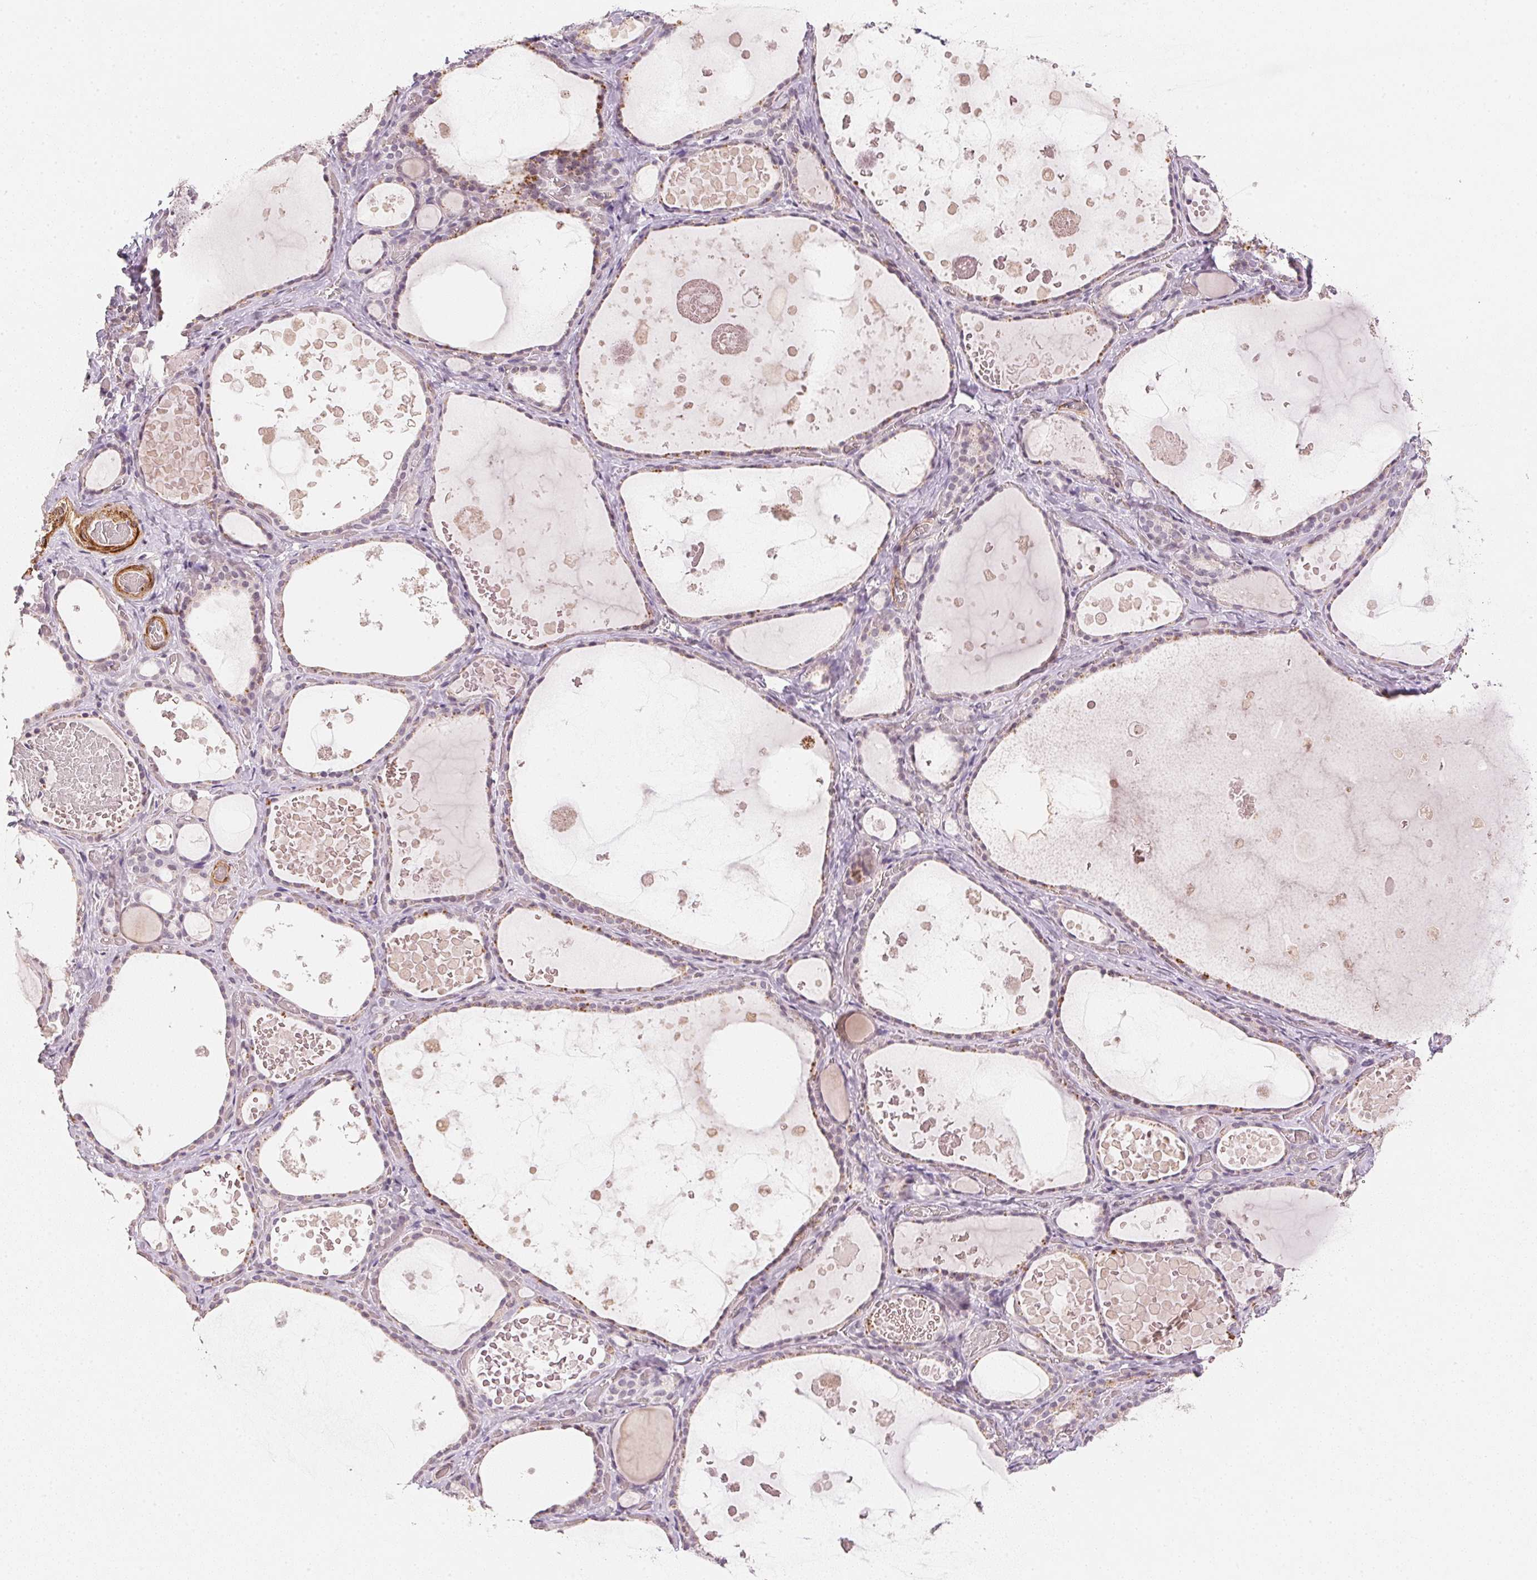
{"staining": {"intensity": "weak", "quantity": "25%-75%", "location": "cytoplasmic/membranous"}, "tissue": "thyroid gland", "cell_type": "Glandular cells", "image_type": "normal", "snomed": [{"axis": "morphology", "description": "Normal tissue, NOS"}, {"axis": "topography", "description": "Thyroid gland"}], "caption": "Immunohistochemical staining of normal thyroid gland exhibits low levels of weak cytoplasmic/membranous expression in about 25%-75% of glandular cells. Using DAB (3,3'-diaminobenzidine) (brown) and hematoxylin (blue) stains, captured at high magnification using brightfield microscopy.", "gene": "SMTN", "patient": {"sex": "female", "age": 56}}